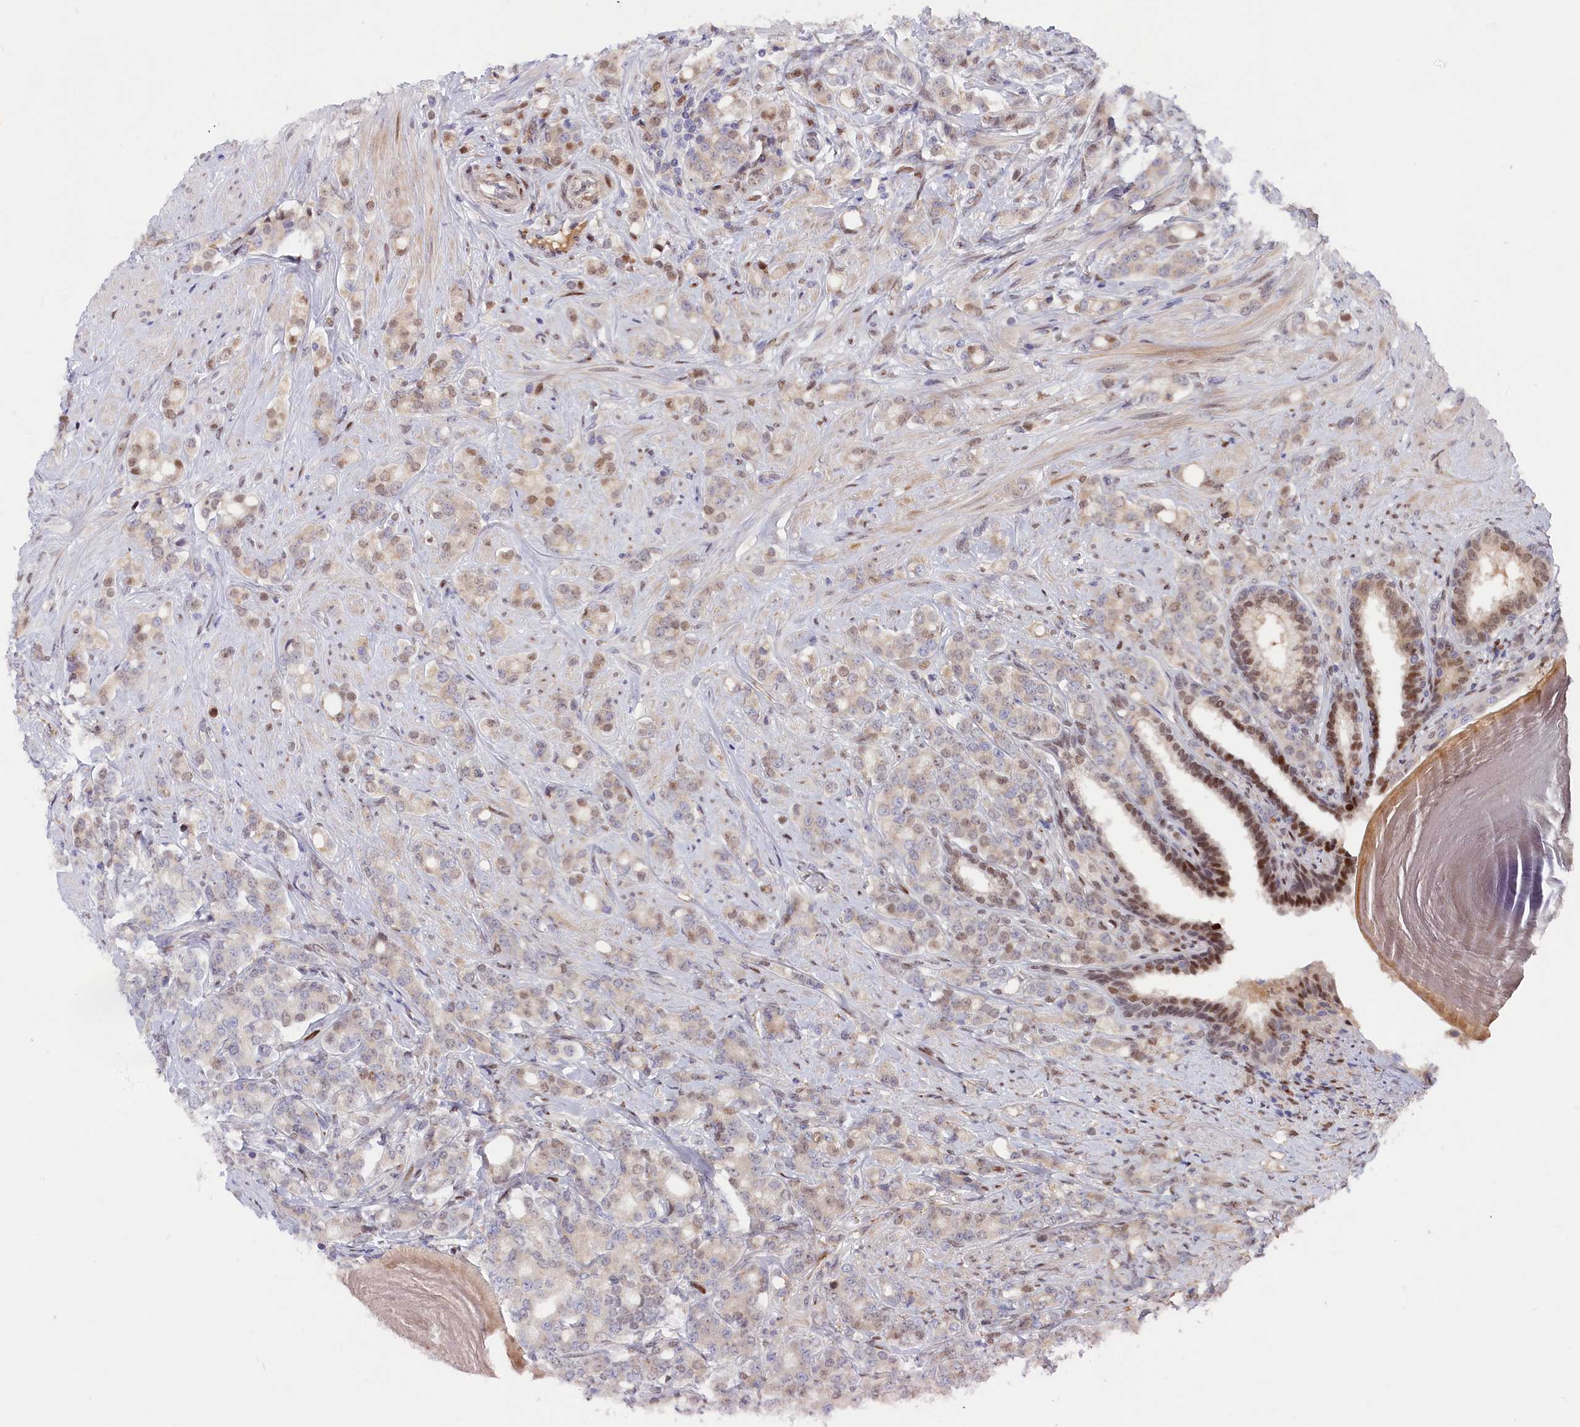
{"staining": {"intensity": "moderate", "quantity": "<25%", "location": "nuclear"}, "tissue": "prostate cancer", "cell_type": "Tumor cells", "image_type": "cancer", "snomed": [{"axis": "morphology", "description": "Adenocarcinoma, High grade"}, {"axis": "topography", "description": "Prostate"}], "caption": "High-power microscopy captured an immunohistochemistry image of high-grade adenocarcinoma (prostate), revealing moderate nuclear positivity in about <25% of tumor cells. (DAB IHC, brown staining for protein, blue staining for nuclei).", "gene": "CHST12", "patient": {"sex": "male", "age": 62}}